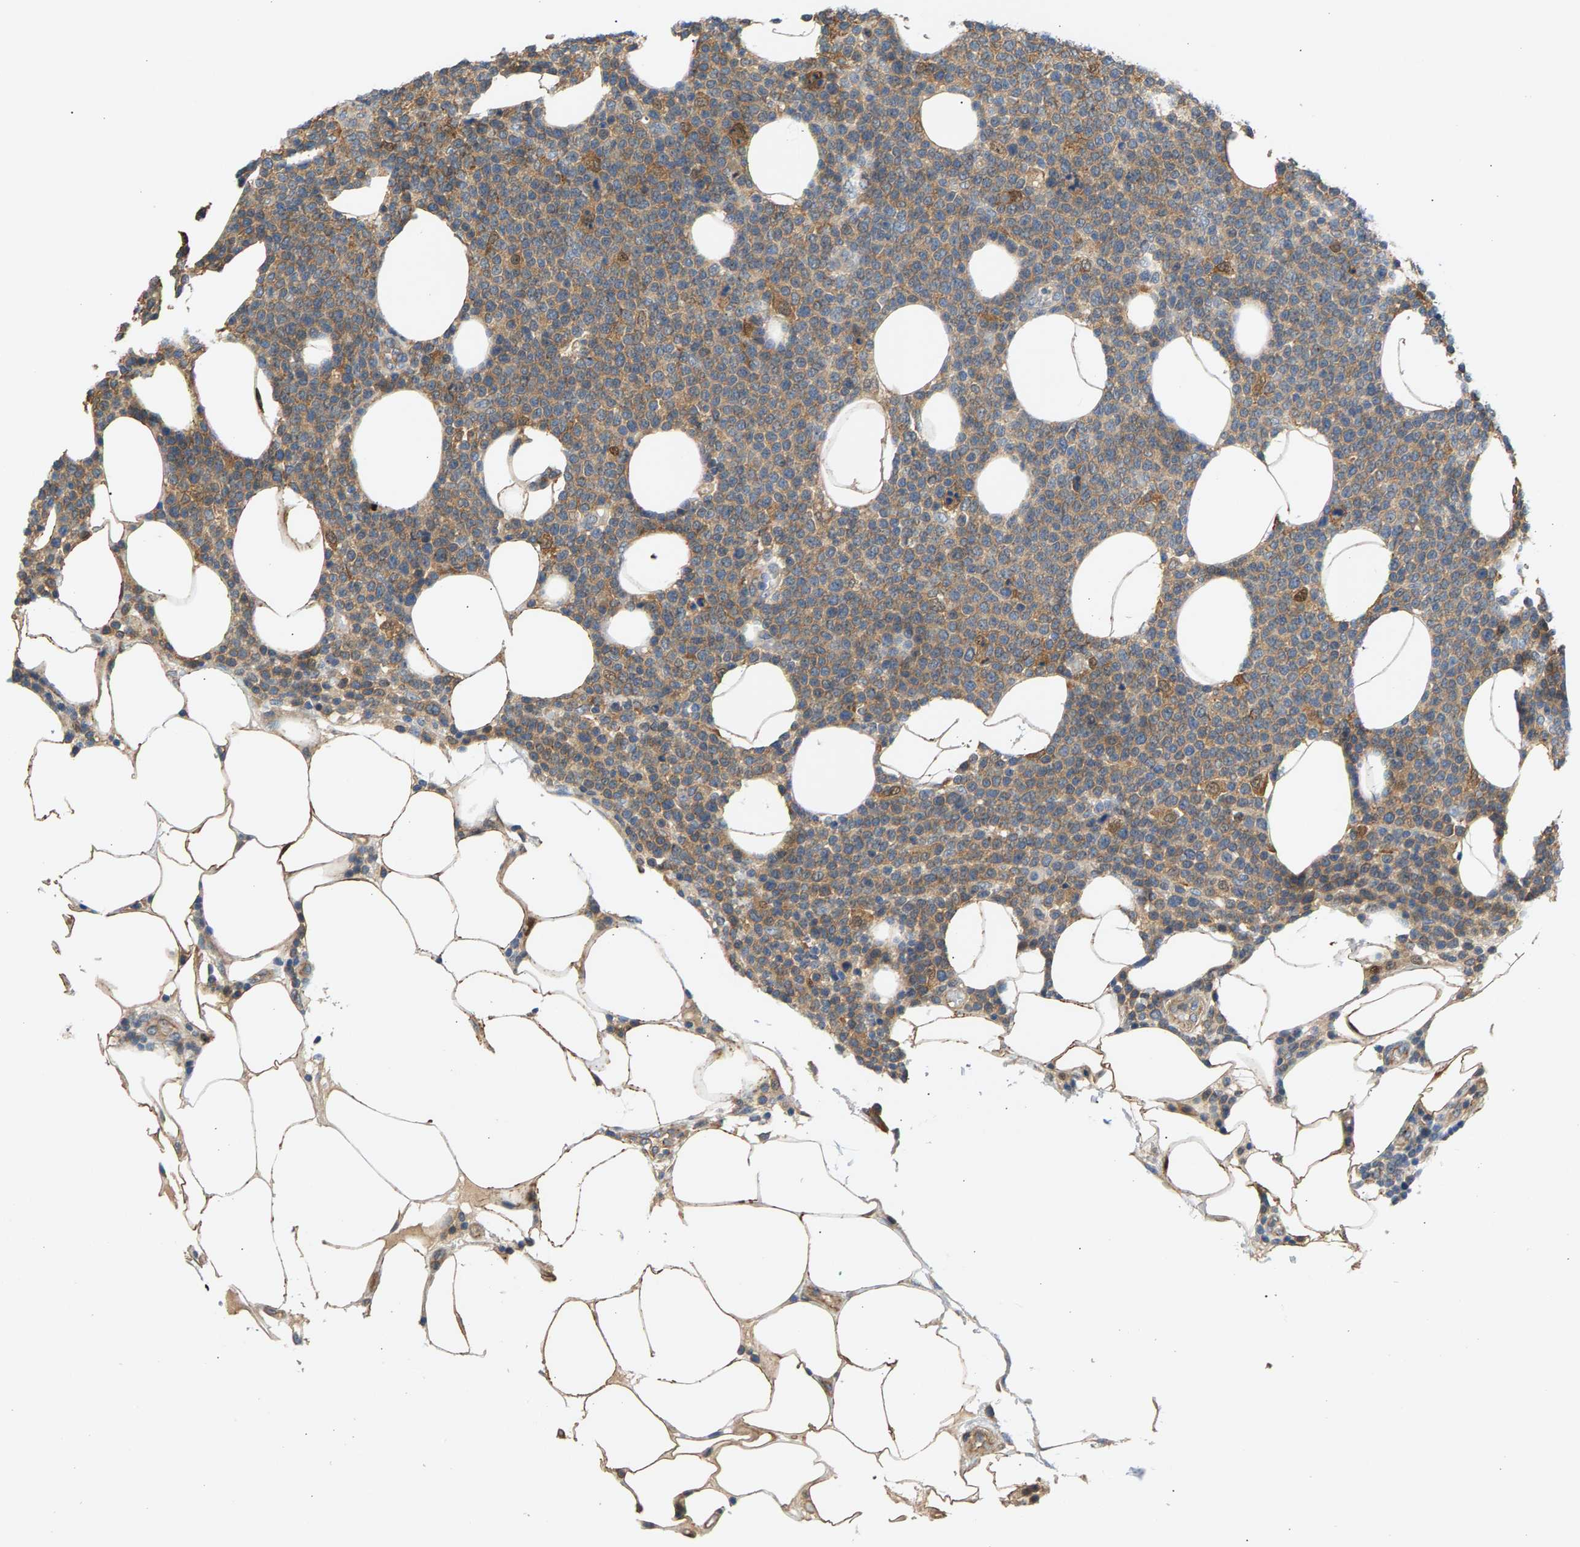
{"staining": {"intensity": "moderate", "quantity": ">75%", "location": "cytoplasmic/membranous"}, "tissue": "lymphoma", "cell_type": "Tumor cells", "image_type": "cancer", "snomed": [{"axis": "morphology", "description": "Malignant lymphoma, non-Hodgkin's type, High grade"}, {"axis": "topography", "description": "Lymph node"}], "caption": "Immunohistochemical staining of human malignant lymphoma, non-Hodgkin's type (high-grade) displays moderate cytoplasmic/membranous protein positivity in approximately >75% of tumor cells.", "gene": "KRTAP27-1", "patient": {"sex": "male", "age": 61}}